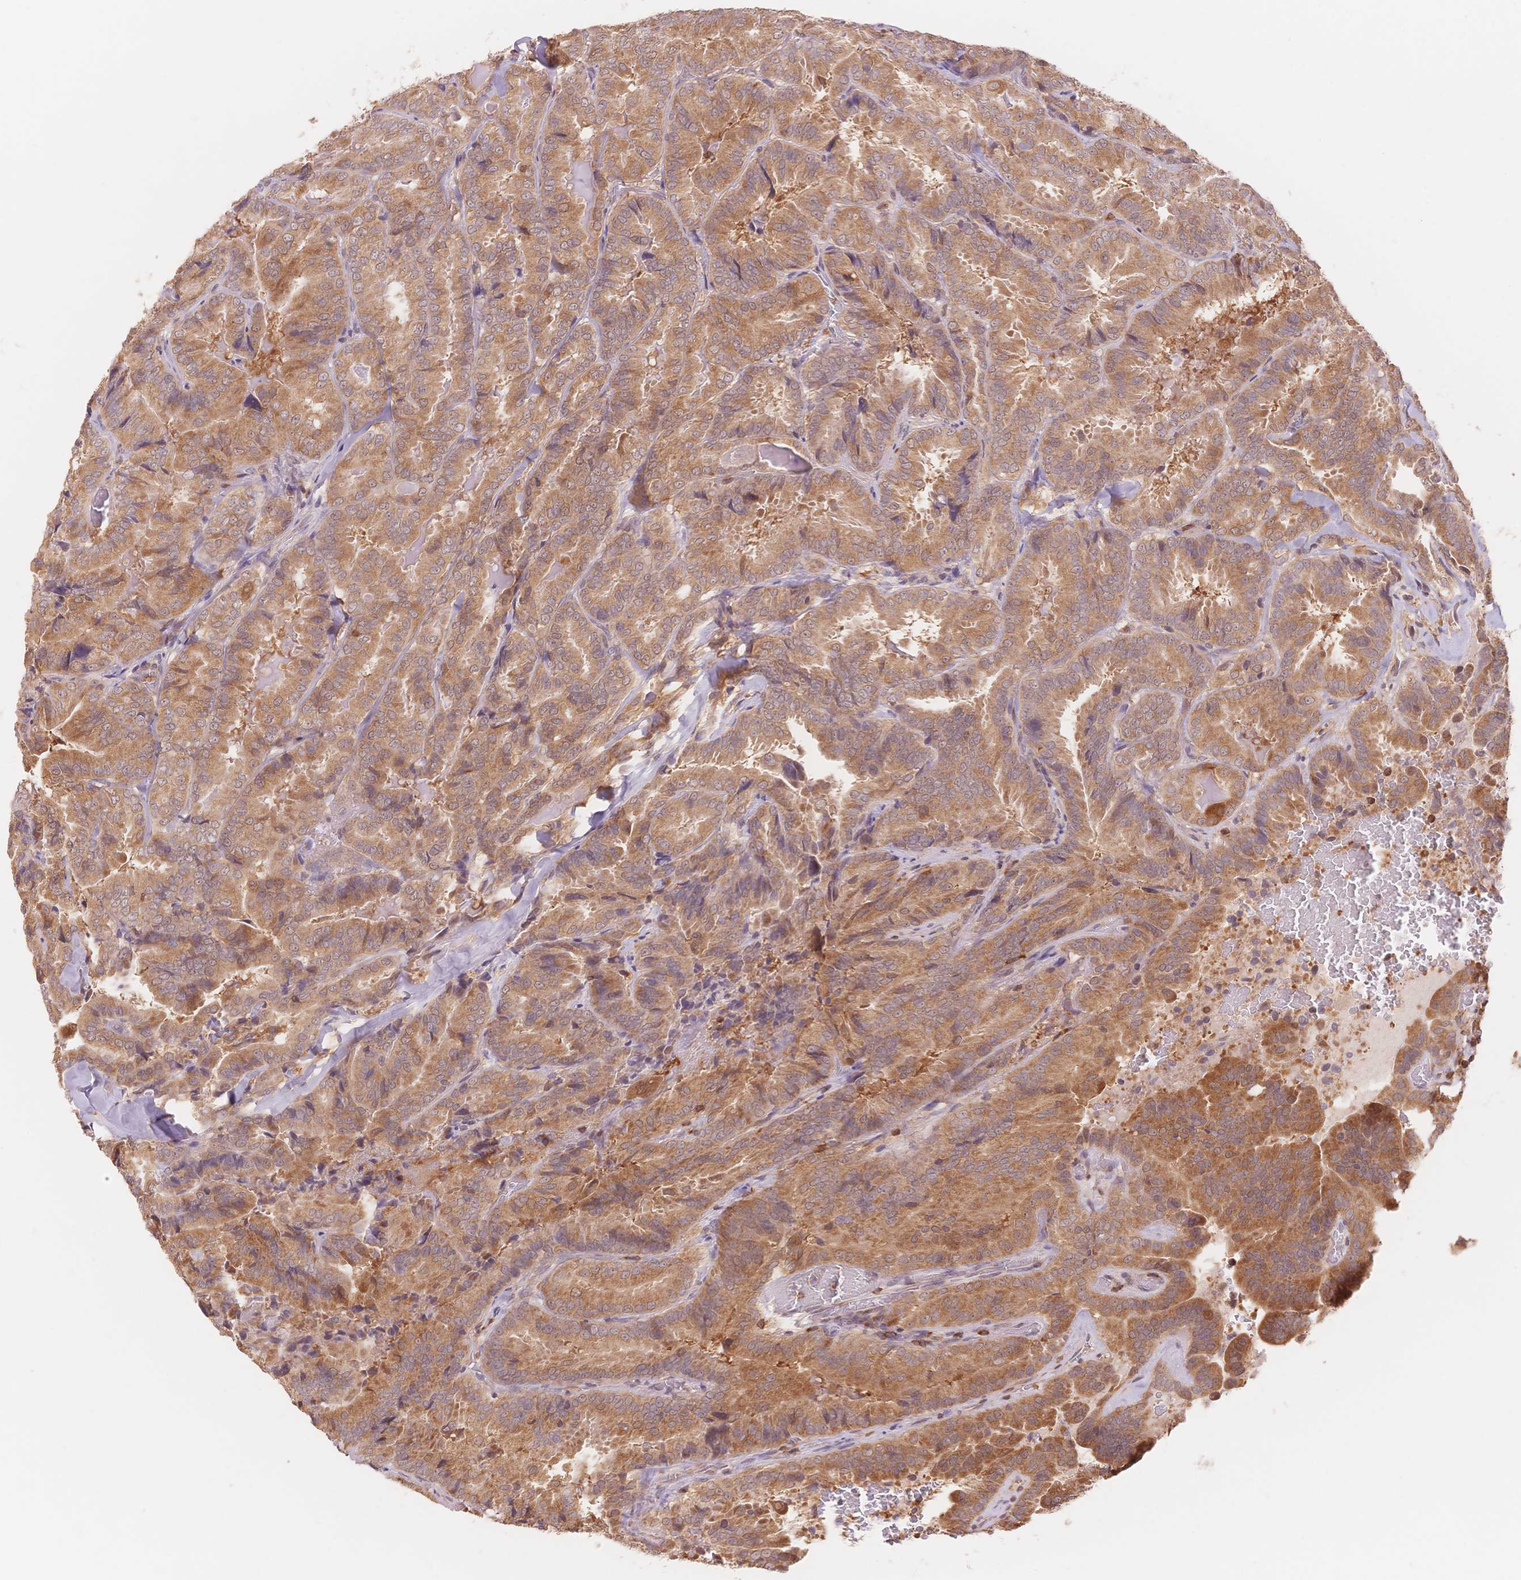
{"staining": {"intensity": "moderate", "quantity": ">75%", "location": "cytoplasmic/membranous"}, "tissue": "thyroid cancer", "cell_type": "Tumor cells", "image_type": "cancer", "snomed": [{"axis": "morphology", "description": "Papillary adenocarcinoma, NOS"}, {"axis": "topography", "description": "Thyroid gland"}], "caption": "IHC (DAB (3,3'-diaminobenzidine)) staining of human papillary adenocarcinoma (thyroid) reveals moderate cytoplasmic/membranous protein positivity in approximately >75% of tumor cells. (DAB (3,3'-diaminobenzidine) IHC, brown staining for protein, blue staining for nuclei).", "gene": "STK39", "patient": {"sex": "male", "age": 61}}